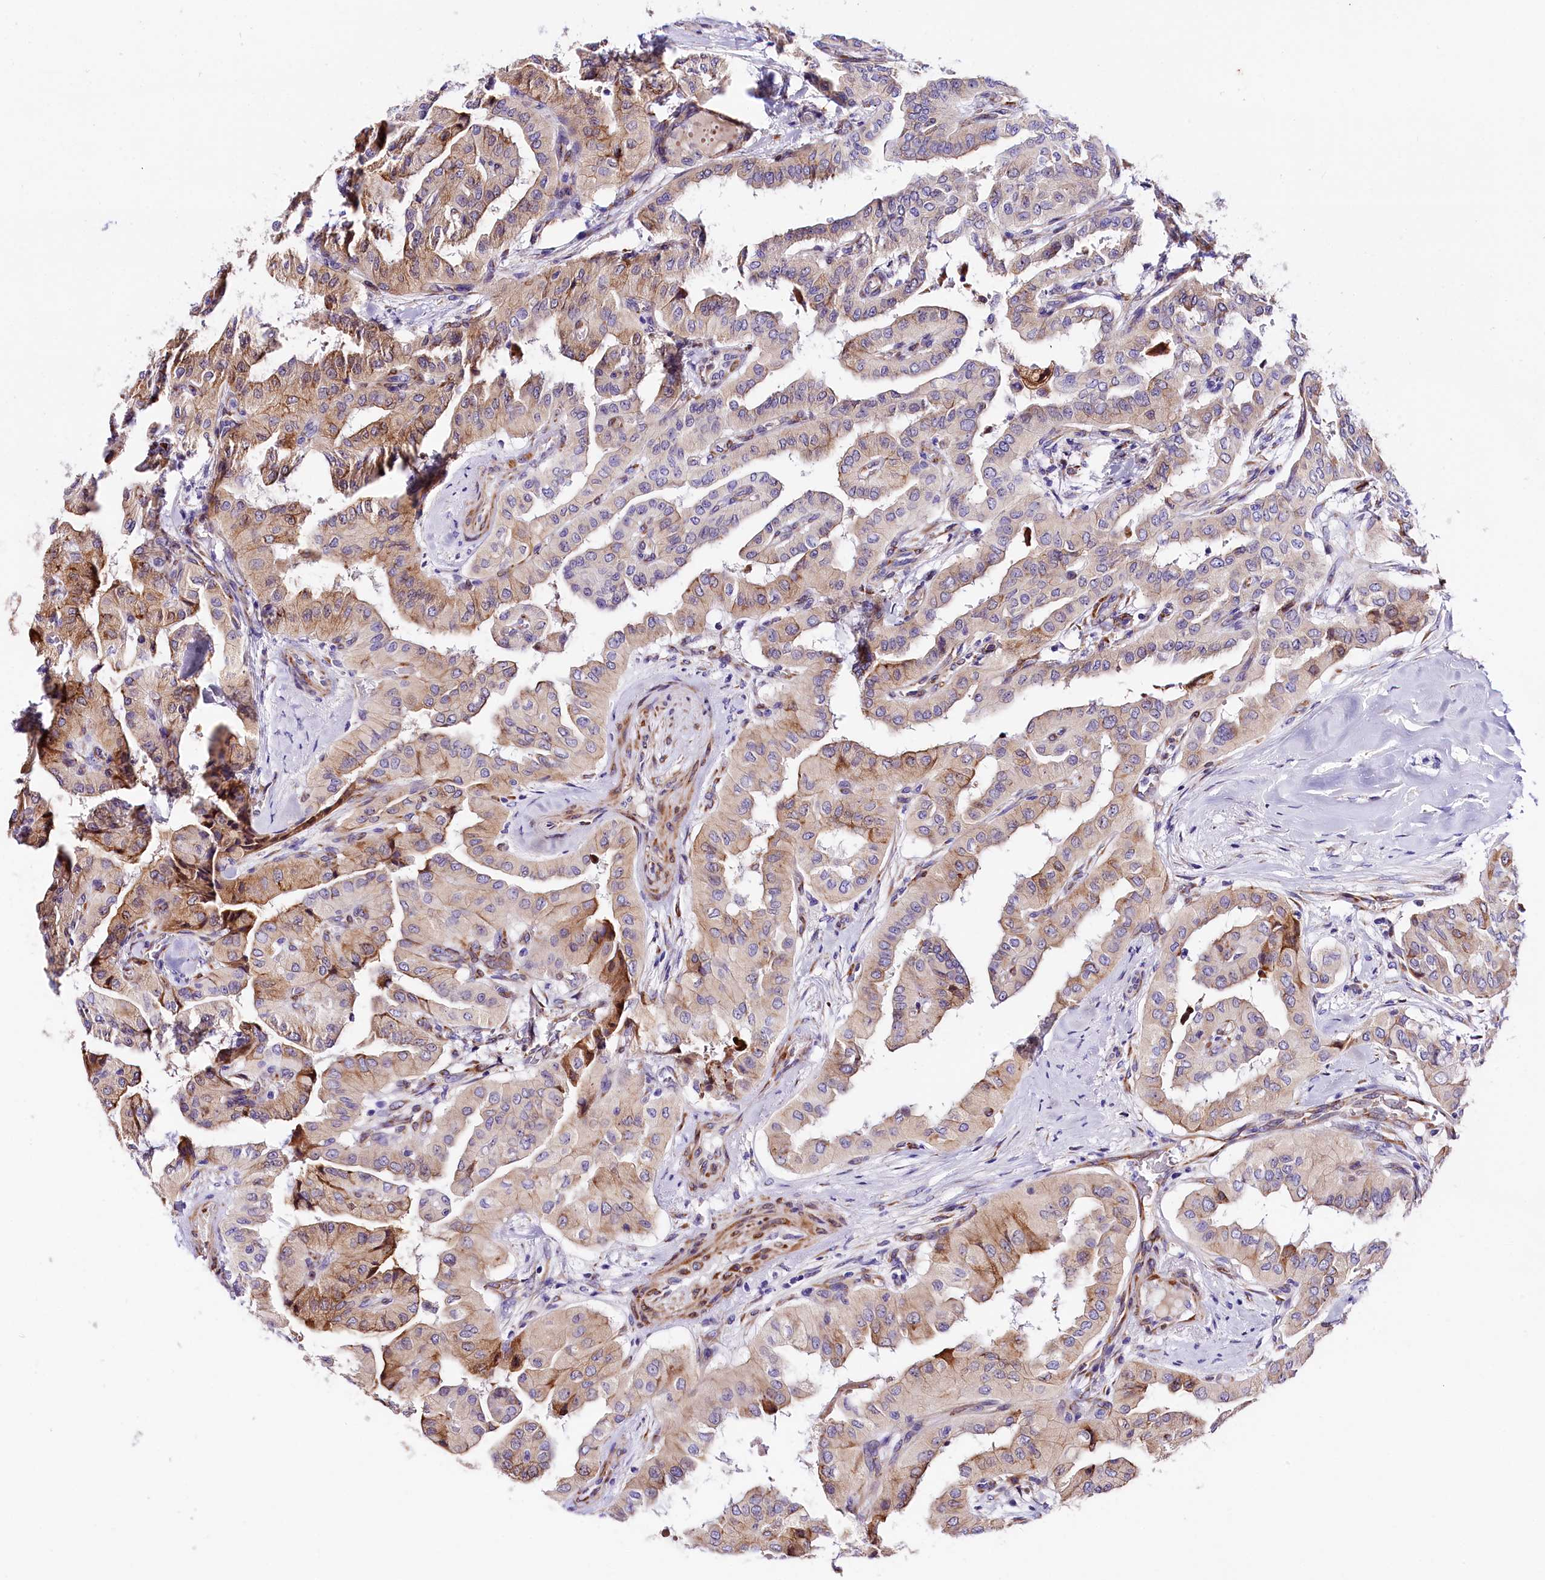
{"staining": {"intensity": "moderate", "quantity": "25%-75%", "location": "cytoplasmic/membranous"}, "tissue": "thyroid cancer", "cell_type": "Tumor cells", "image_type": "cancer", "snomed": [{"axis": "morphology", "description": "Papillary adenocarcinoma, NOS"}, {"axis": "topography", "description": "Thyroid gland"}], "caption": "Human thyroid cancer (papillary adenocarcinoma) stained for a protein (brown) displays moderate cytoplasmic/membranous positive expression in about 25%-75% of tumor cells.", "gene": "ITGA1", "patient": {"sex": "female", "age": 59}}